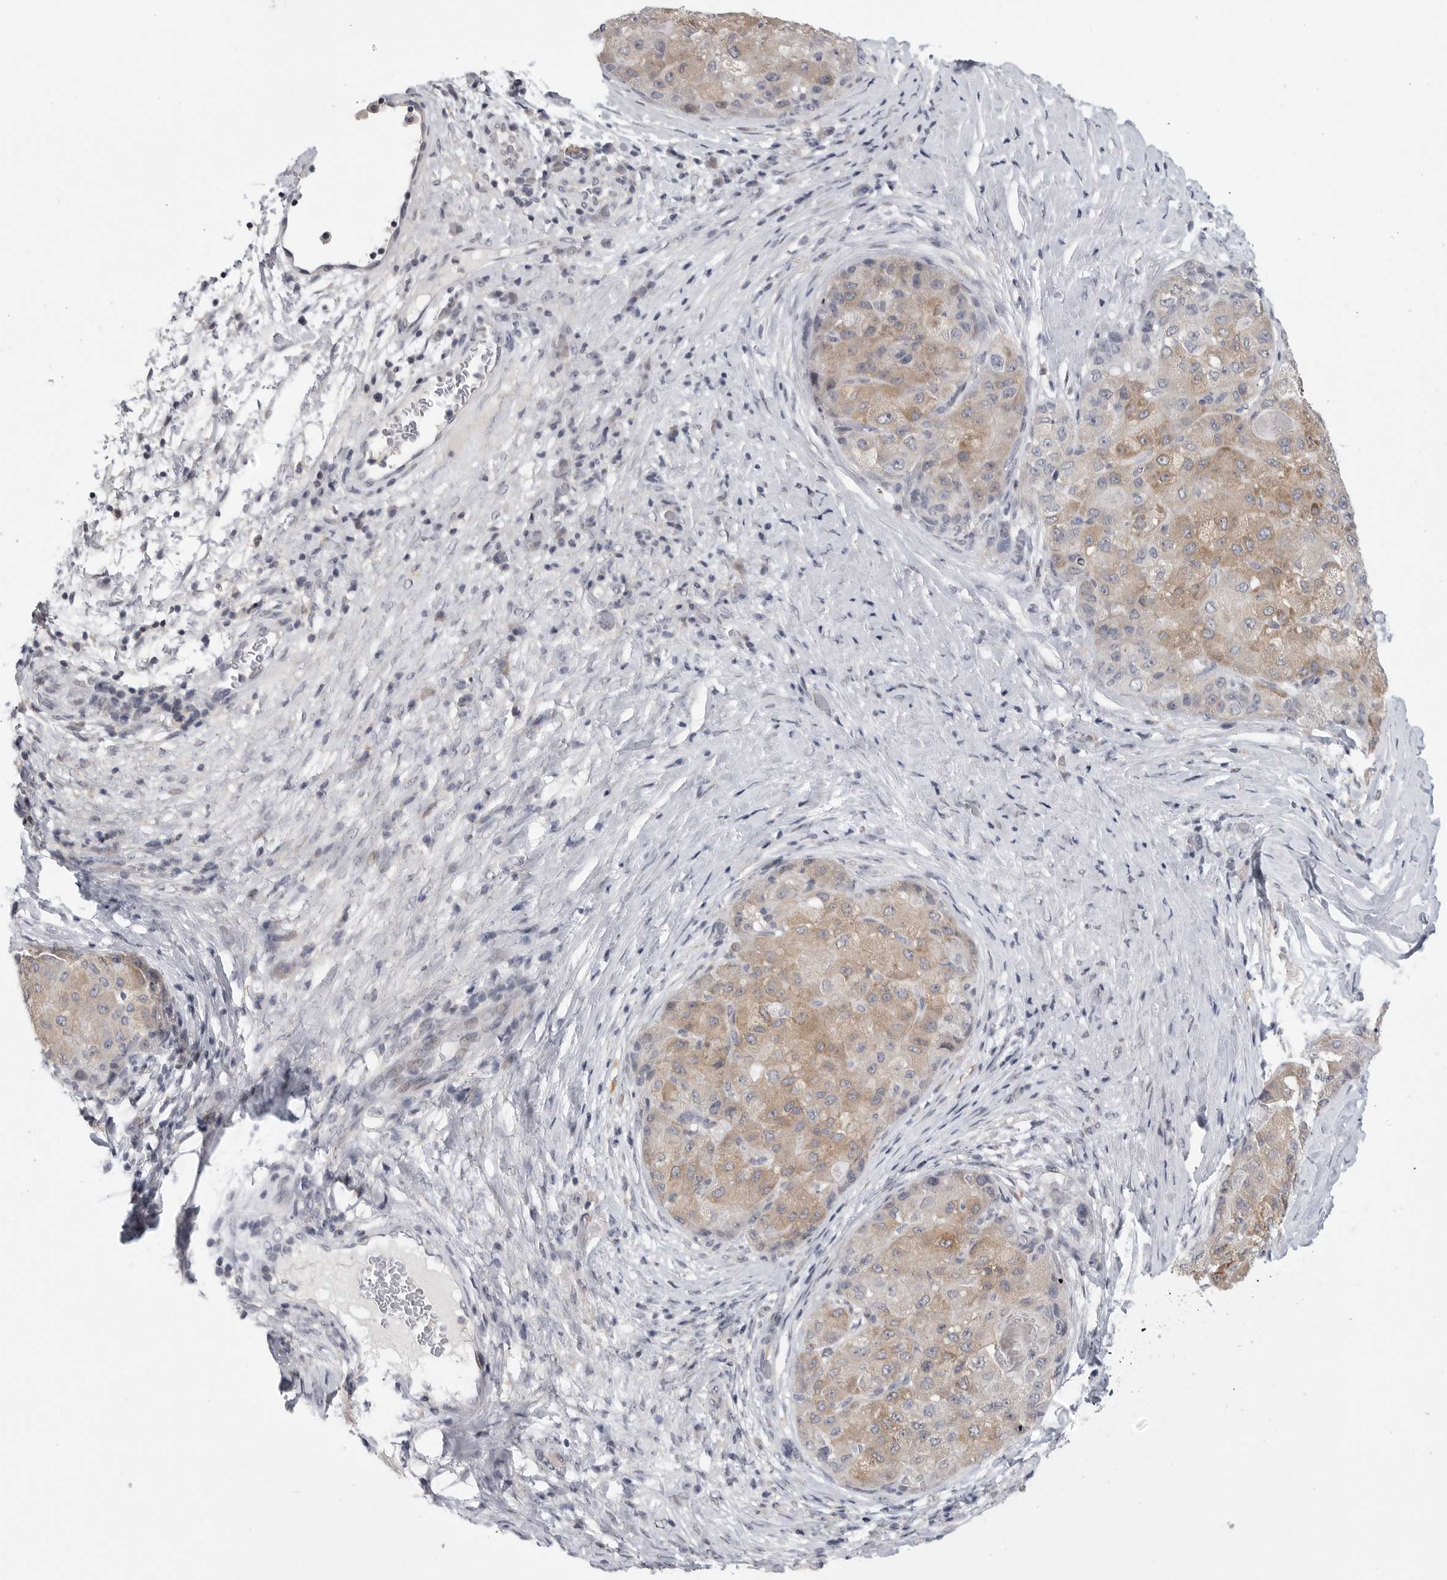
{"staining": {"intensity": "moderate", "quantity": ">75%", "location": "cytoplasmic/membranous"}, "tissue": "liver cancer", "cell_type": "Tumor cells", "image_type": "cancer", "snomed": [{"axis": "morphology", "description": "Carcinoma, Hepatocellular, NOS"}, {"axis": "topography", "description": "Liver"}], "caption": "Immunohistochemical staining of human liver cancer shows medium levels of moderate cytoplasmic/membranous protein expression in about >75% of tumor cells. (brown staining indicates protein expression, while blue staining denotes nuclei).", "gene": "FBXO43", "patient": {"sex": "male", "age": 80}}